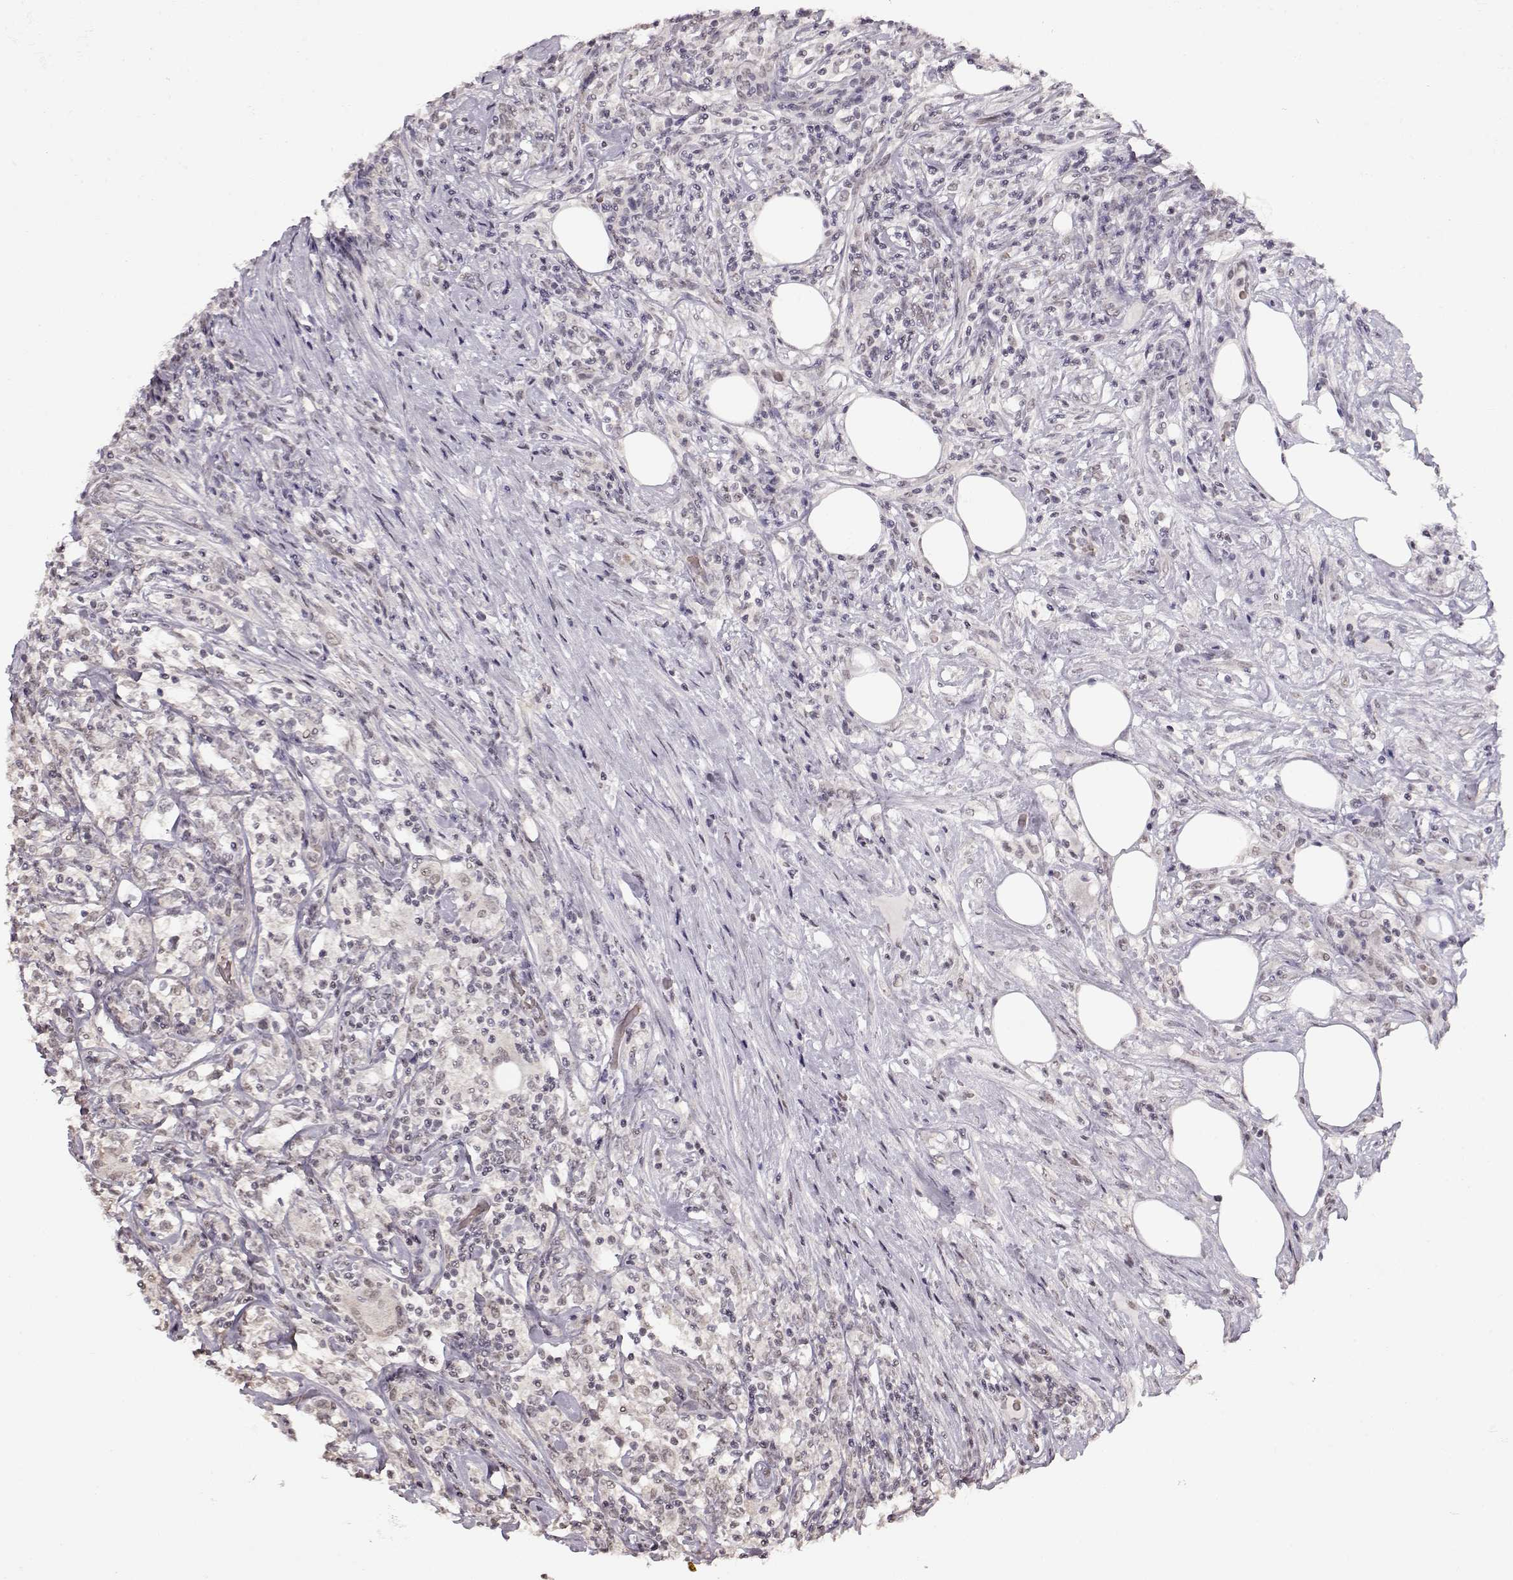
{"staining": {"intensity": "negative", "quantity": "none", "location": "none"}, "tissue": "lymphoma", "cell_type": "Tumor cells", "image_type": "cancer", "snomed": [{"axis": "morphology", "description": "Malignant lymphoma, non-Hodgkin's type, High grade"}, {"axis": "topography", "description": "Lymph node"}], "caption": "Image shows no significant protein positivity in tumor cells of high-grade malignant lymphoma, non-Hodgkin's type. (IHC, brightfield microscopy, high magnification).", "gene": "PCP4", "patient": {"sex": "female", "age": 84}}